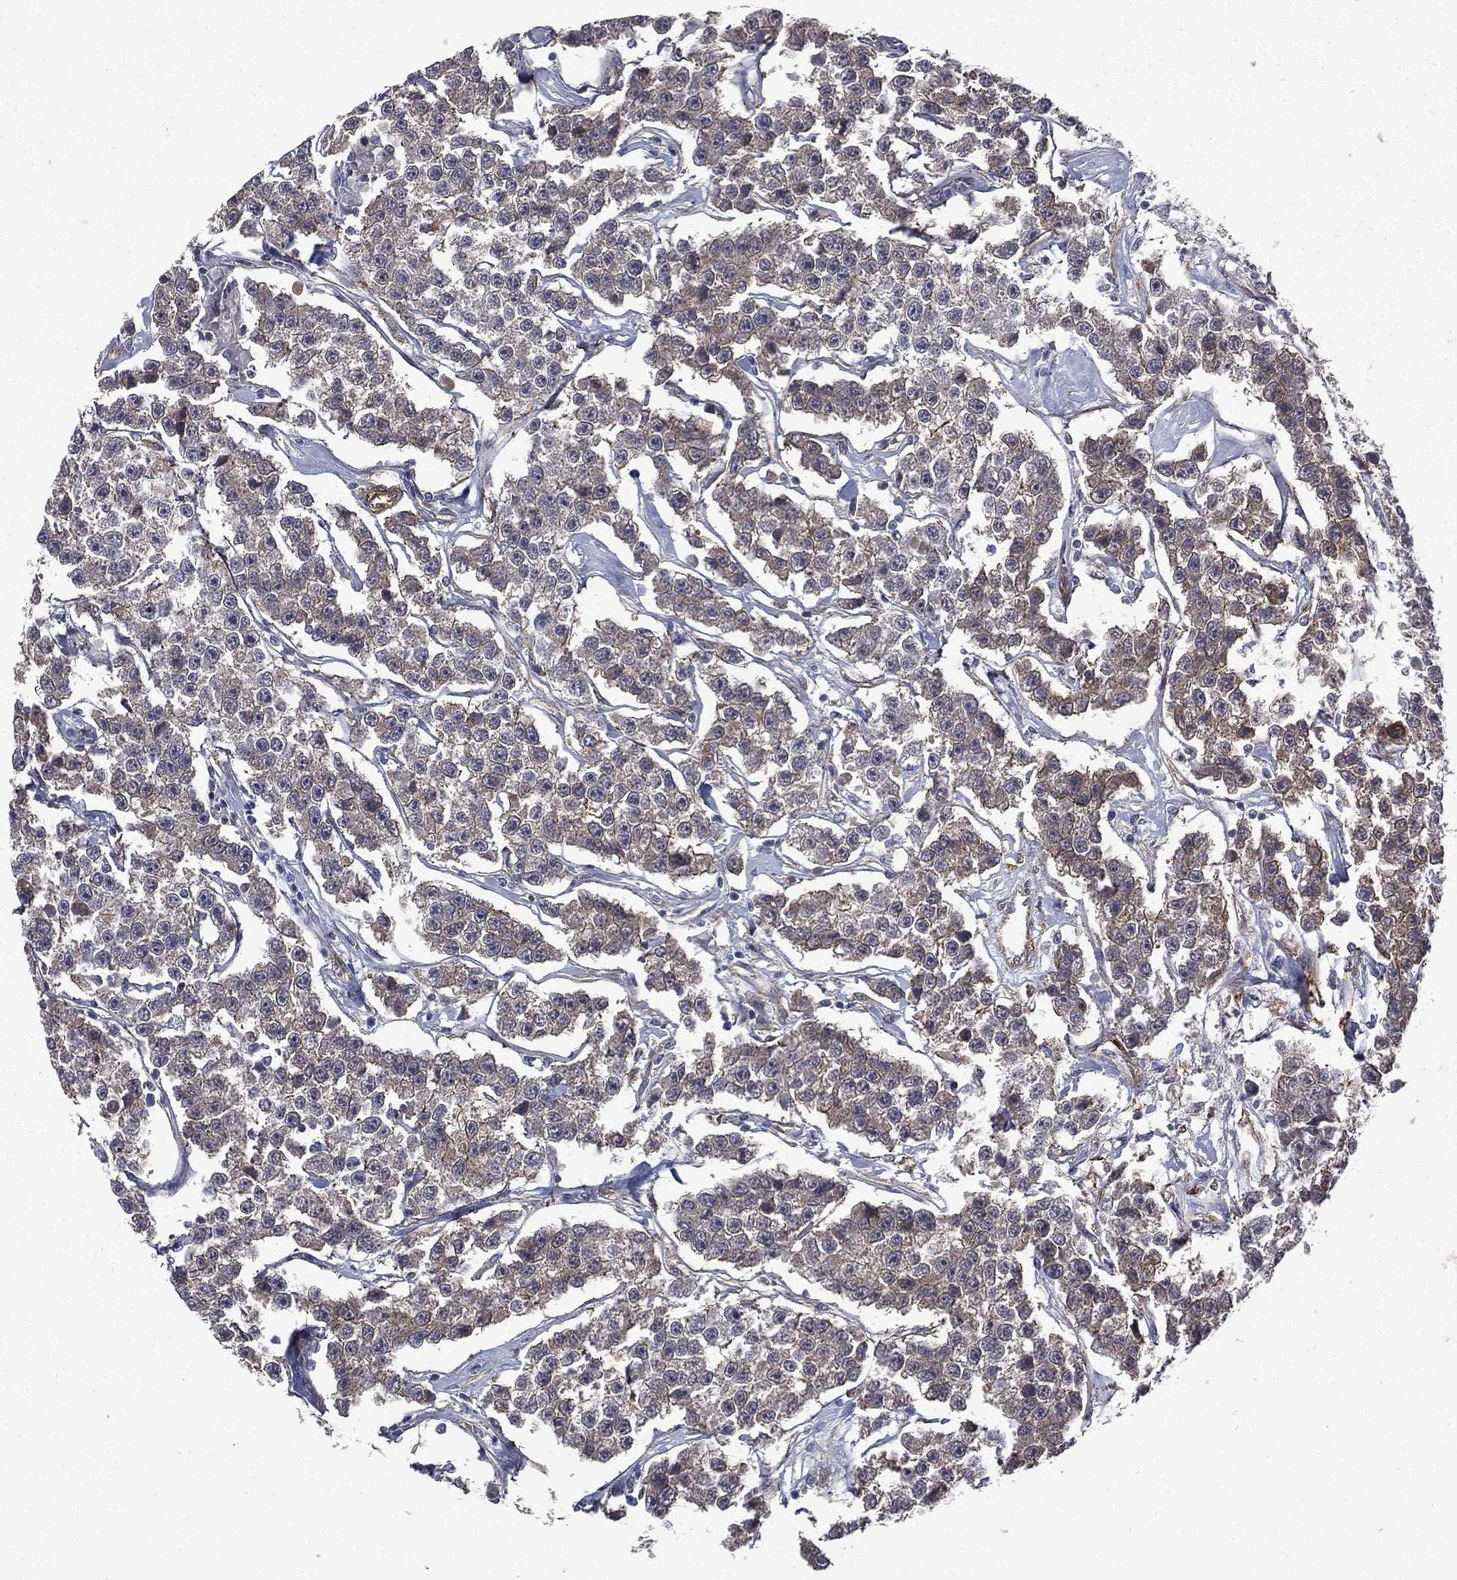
{"staining": {"intensity": "weak", "quantity": "<25%", "location": "cytoplasmic/membranous"}, "tissue": "testis cancer", "cell_type": "Tumor cells", "image_type": "cancer", "snomed": [{"axis": "morphology", "description": "Seminoma, NOS"}, {"axis": "topography", "description": "Testis"}], "caption": "This is an IHC image of human testis cancer. There is no staining in tumor cells.", "gene": "PPFIBP1", "patient": {"sex": "male", "age": 59}}